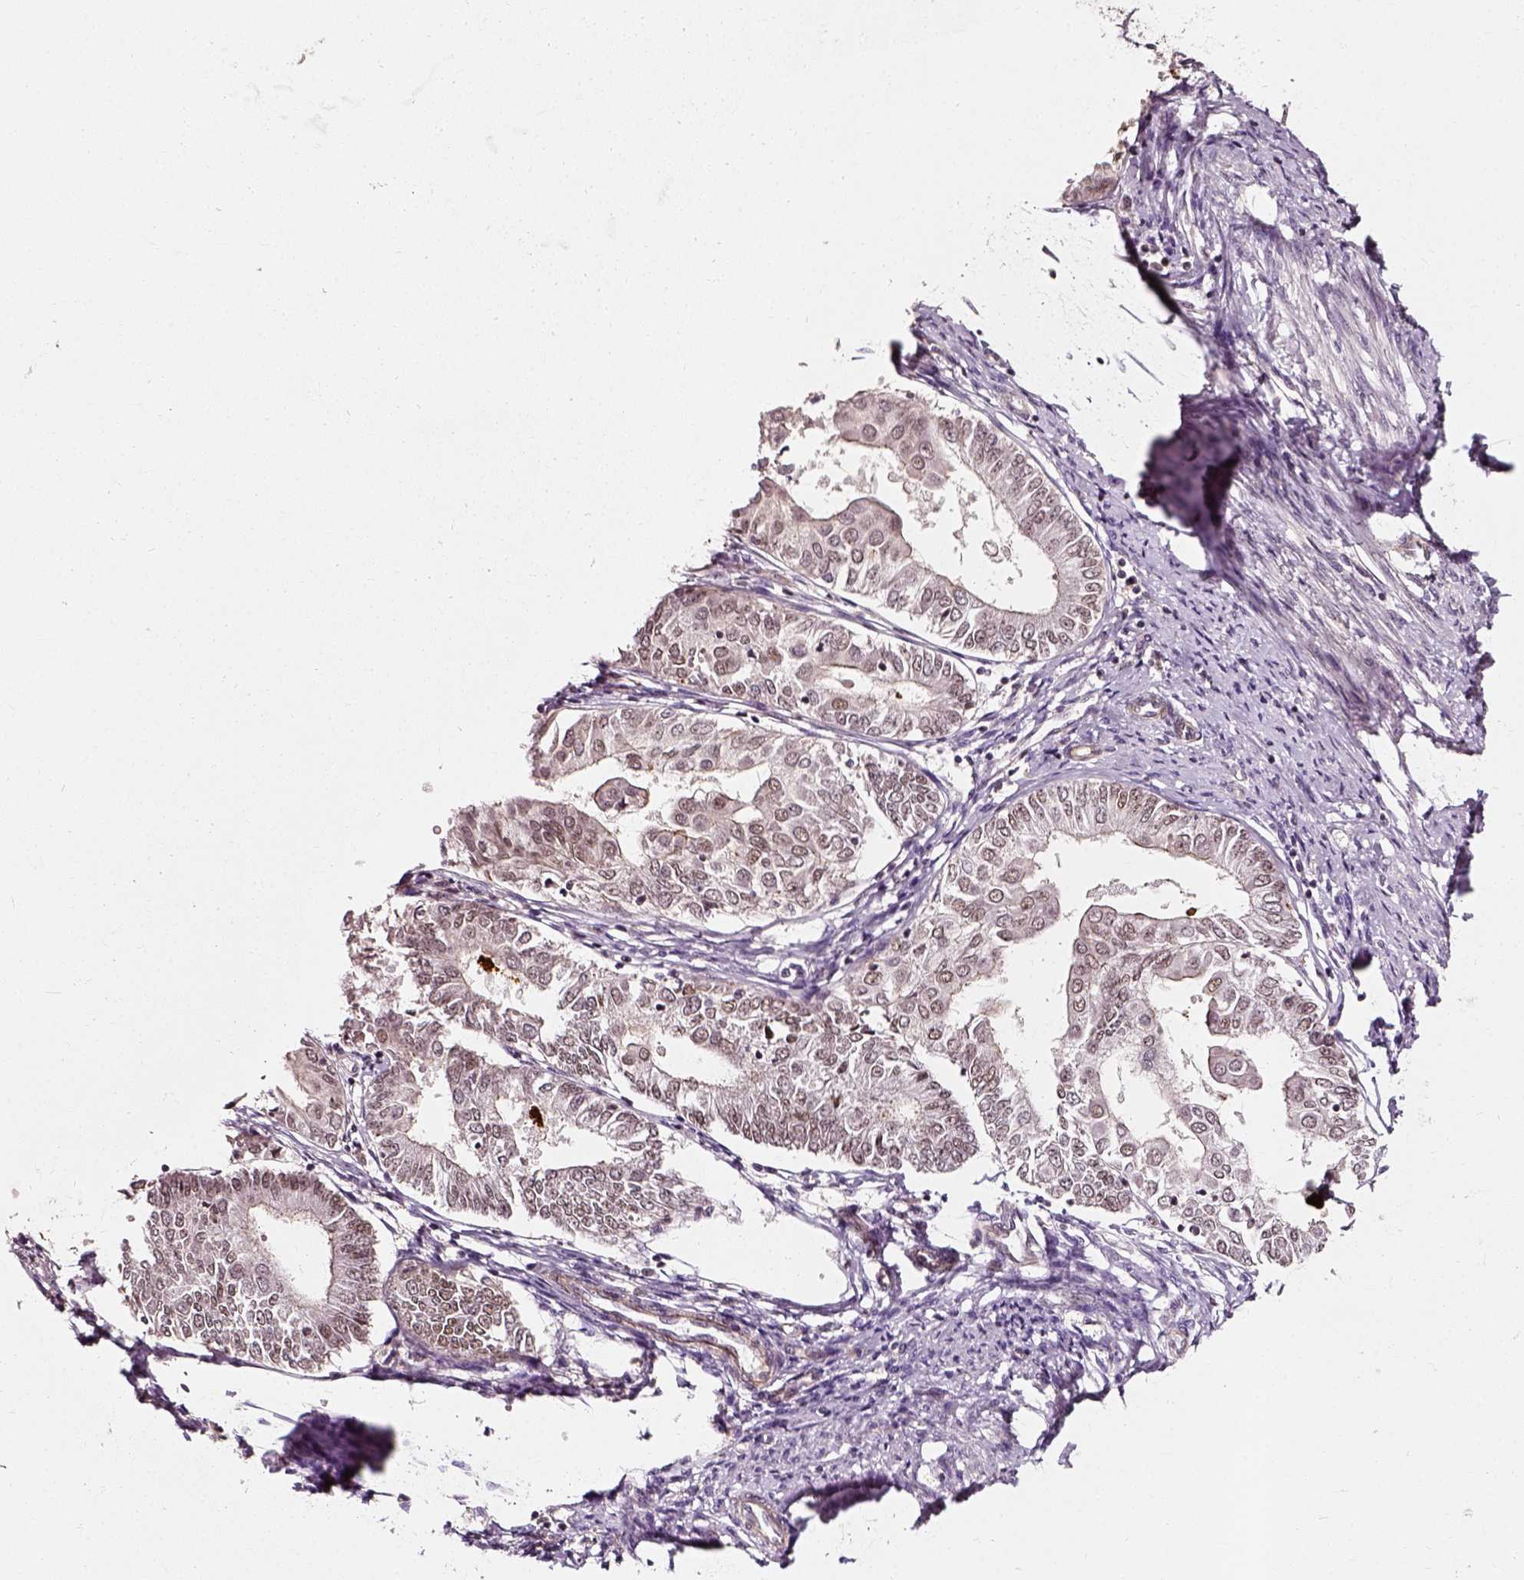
{"staining": {"intensity": "weak", "quantity": ">75%", "location": "nuclear"}, "tissue": "endometrial cancer", "cell_type": "Tumor cells", "image_type": "cancer", "snomed": [{"axis": "morphology", "description": "Adenocarcinoma, NOS"}, {"axis": "topography", "description": "Endometrium"}], "caption": "Endometrial cancer (adenocarcinoma) stained with DAB IHC displays low levels of weak nuclear expression in about >75% of tumor cells.", "gene": "NACC1", "patient": {"sex": "female", "age": 68}}